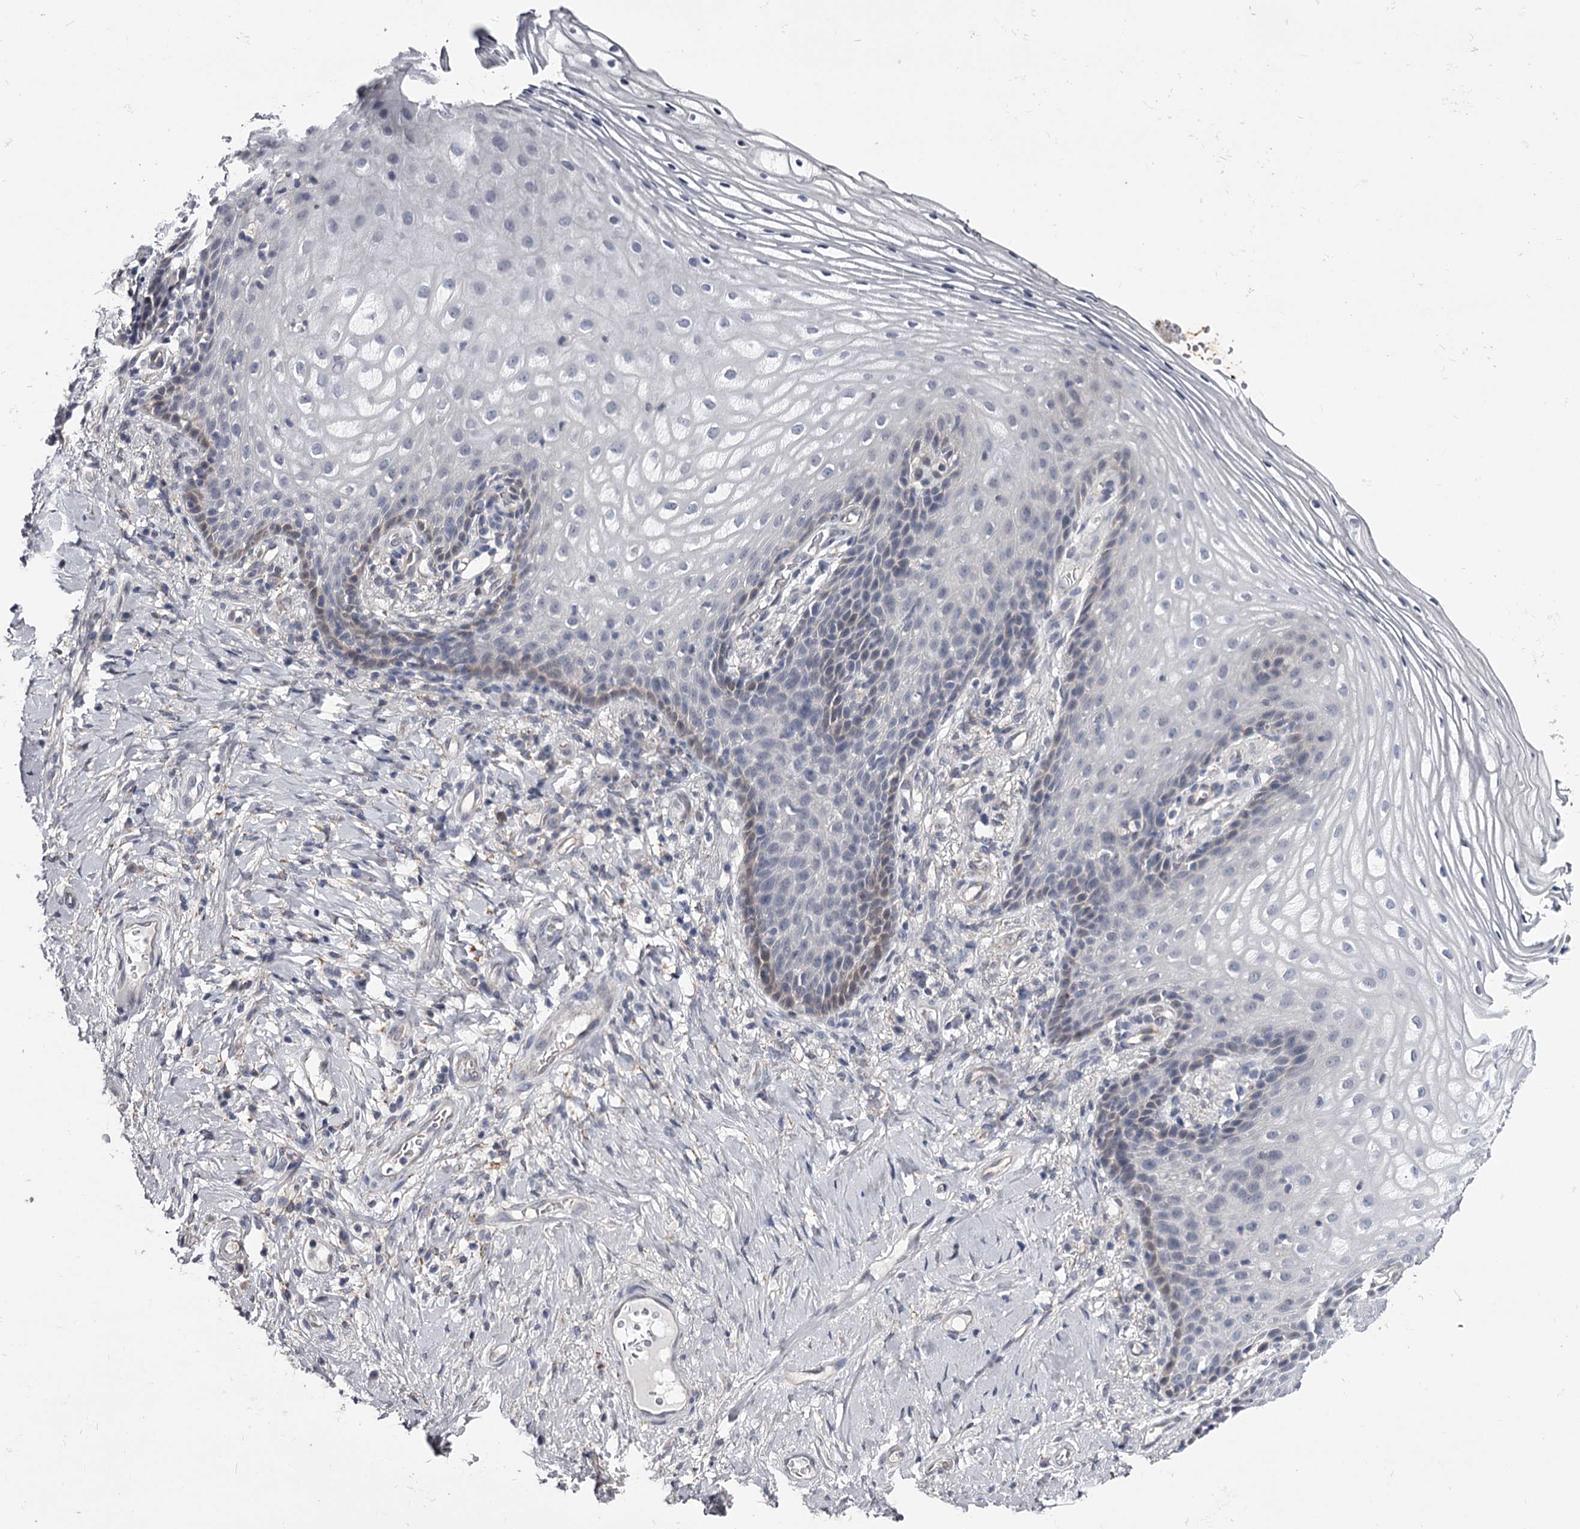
{"staining": {"intensity": "weak", "quantity": "<25%", "location": "cytoplasmic/membranous"}, "tissue": "vagina", "cell_type": "Squamous epithelial cells", "image_type": "normal", "snomed": [{"axis": "morphology", "description": "Normal tissue, NOS"}, {"axis": "topography", "description": "Vagina"}], "caption": "A histopathology image of vagina stained for a protein exhibits no brown staining in squamous epithelial cells.", "gene": "GSTO1", "patient": {"sex": "female", "age": 60}}